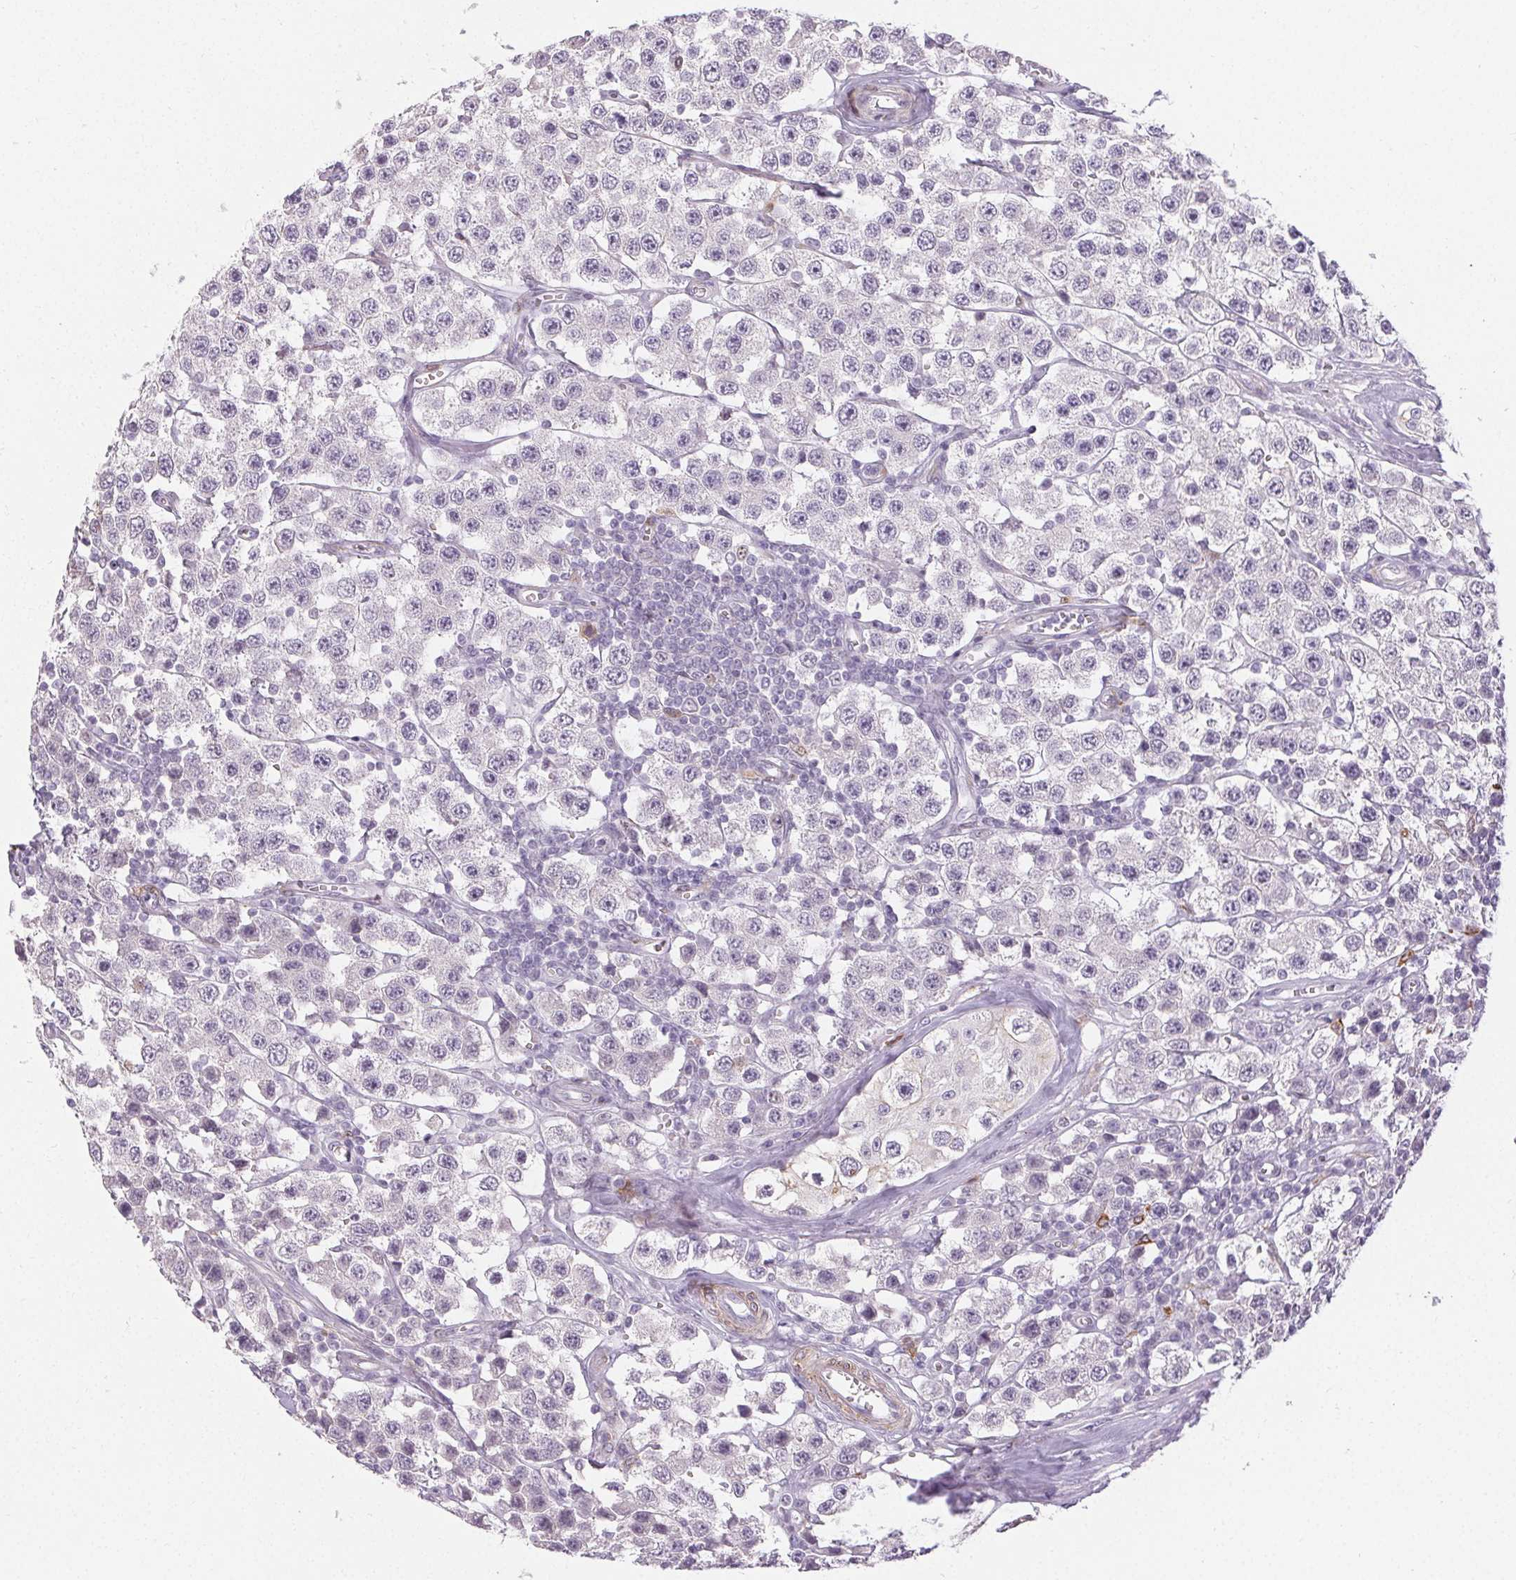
{"staining": {"intensity": "negative", "quantity": "none", "location": "none"}, "tissue": "testis cancer", "cell_type": "Tumor cells", "image_type": "cancer", "snomed": [{"axis": "morphology", "description": "Seminoma, NOS"}, {"axis": "topography", "description": "Testis"}], "caption": "Tumor cells are negative for protein expression in human testis seminoma.", "gene": "RPGRIP1", "patient": {"sex": "male", "age": 34}}